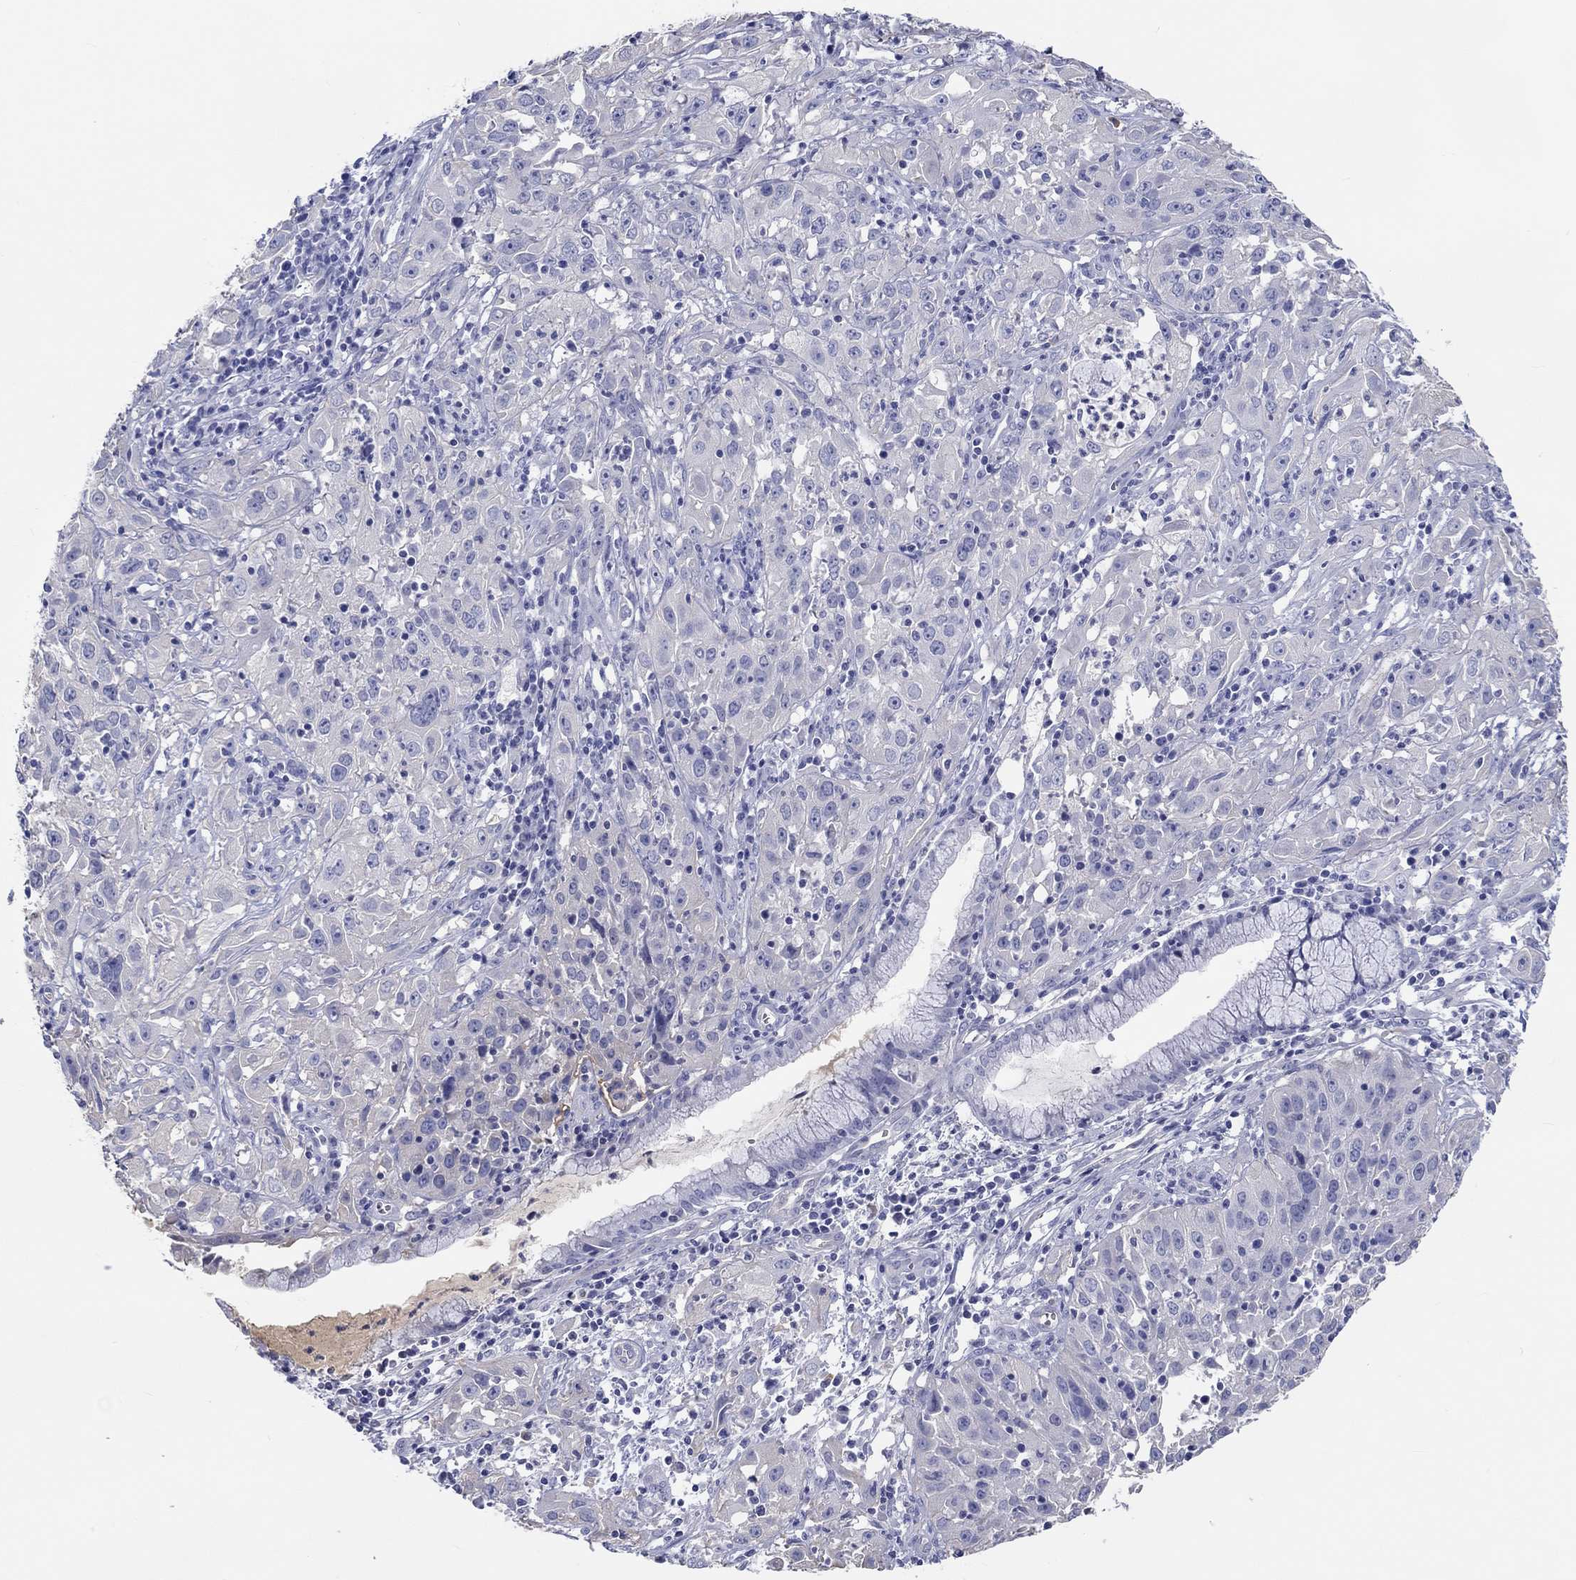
{"staining": {"intensity": "negative", "quantity": "none", "location": "none"}, "tissue": "cervical cancer", "cell_type": "Tumor cells", "image_type": "cancer", "snomed": [{"axis": "morphology", "description": "Squamous cell carcinoma, NOS"}, {"axis": "topography", "description": "Cervix"}], "caption": "Tumor cells show no significant protein staining in squamous cell carcinoma (cervical).", "gene": "CDY2B", "patient": {"sex": "female", "age": 32}}